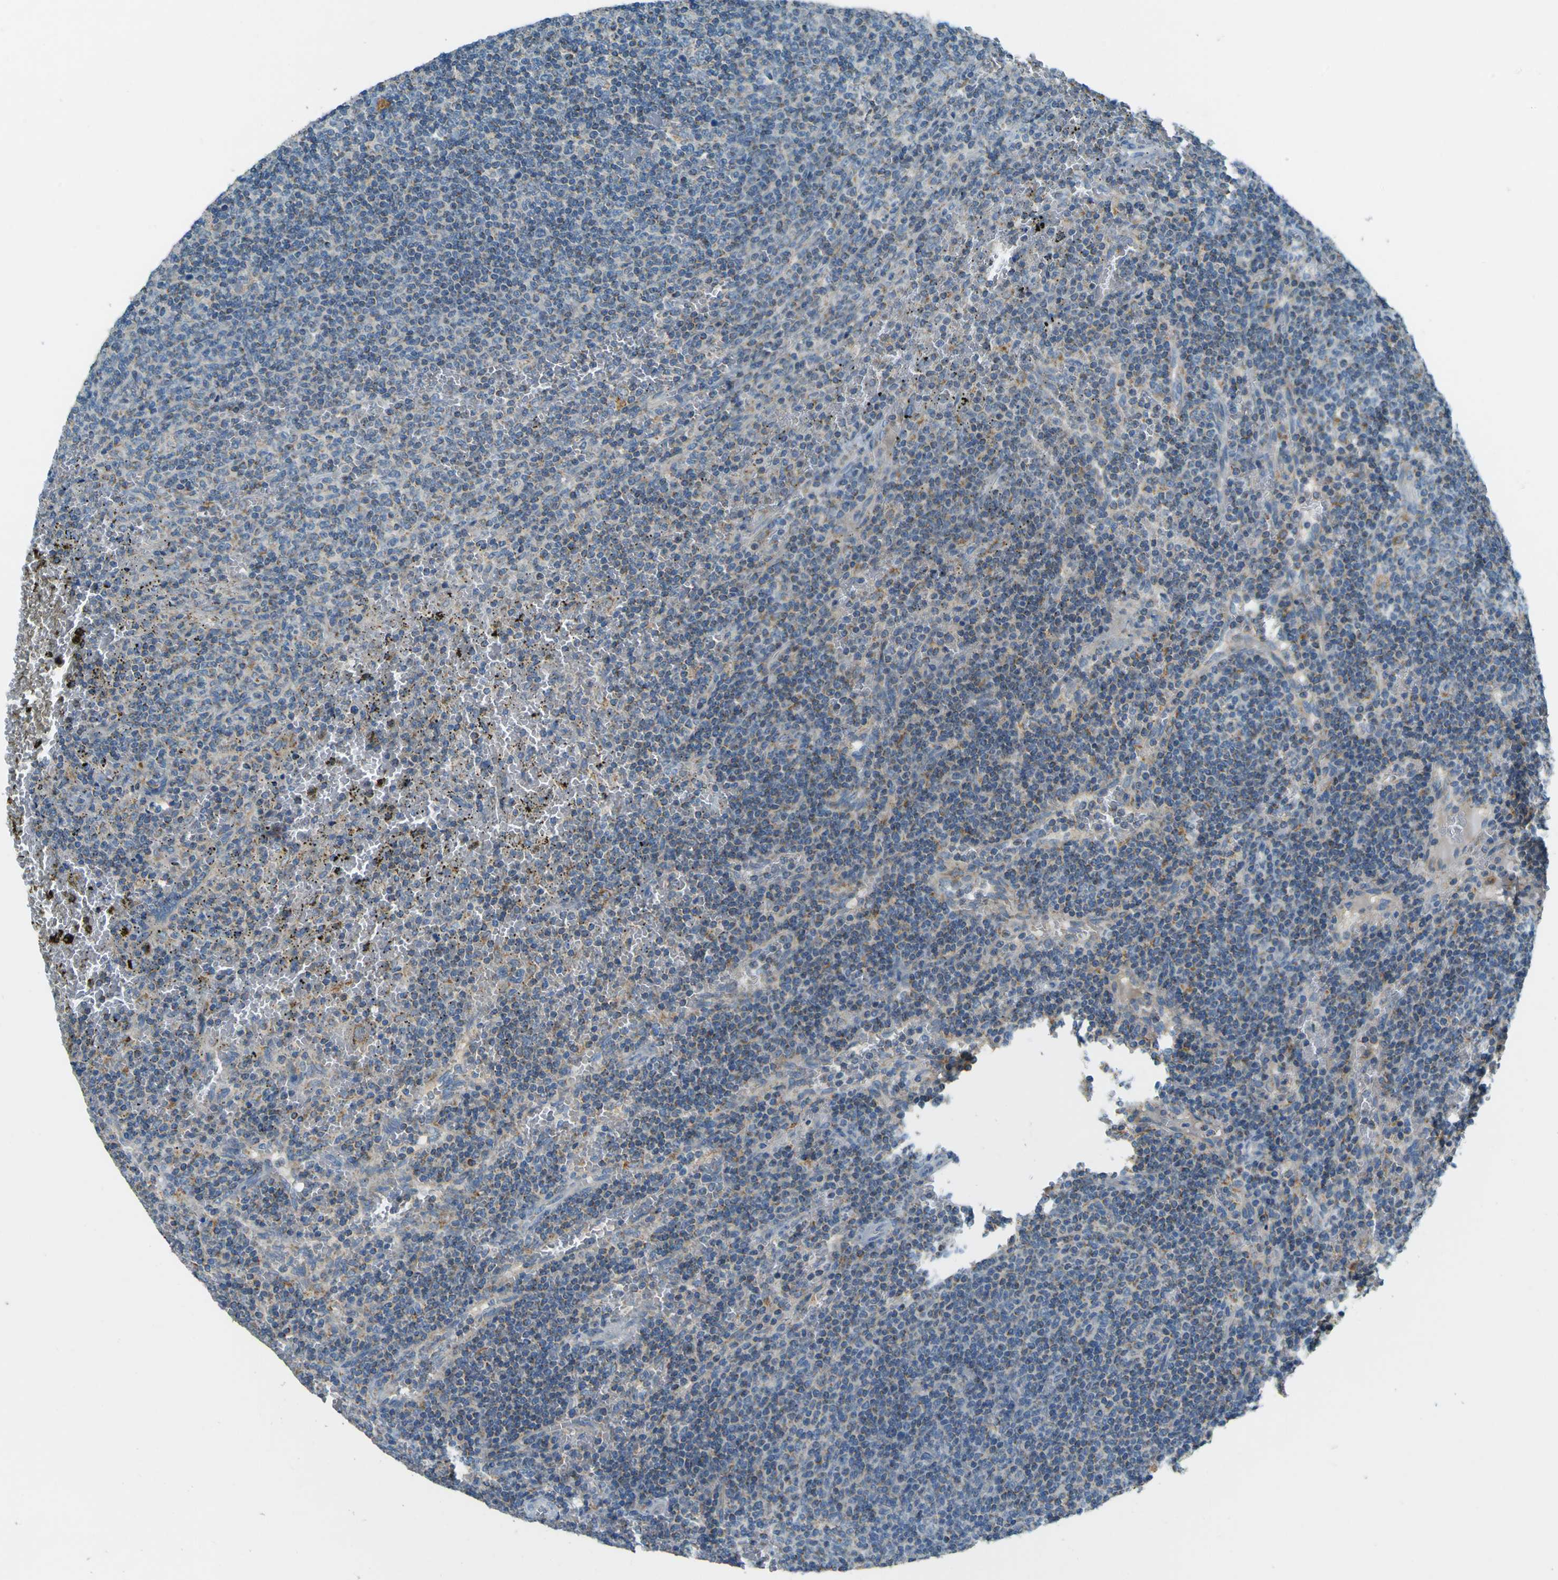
{"staining": {"intensity": "negative", "quantity": "none", "location": "none"}, "tissue": "lymphoma", "cell_type": "Tumor cells", "image_type": "cancer", "snomed": [{"axis": "morphology", "description": "Malignant lymphoma, non-Hodgkin's type, Low grade"}, {"axis": "topography", "description": "Spleen"}], "caption": "High magnification brightfield microscopy of low-grade malignant lymphoma, non-Hodgkin's type stained with DAB (brown) and counterstained with hematoxylin (blue): tumor cells show no significant expression.", "gene": "FKTN", "patient": {"sex": "female", "age": 50}}